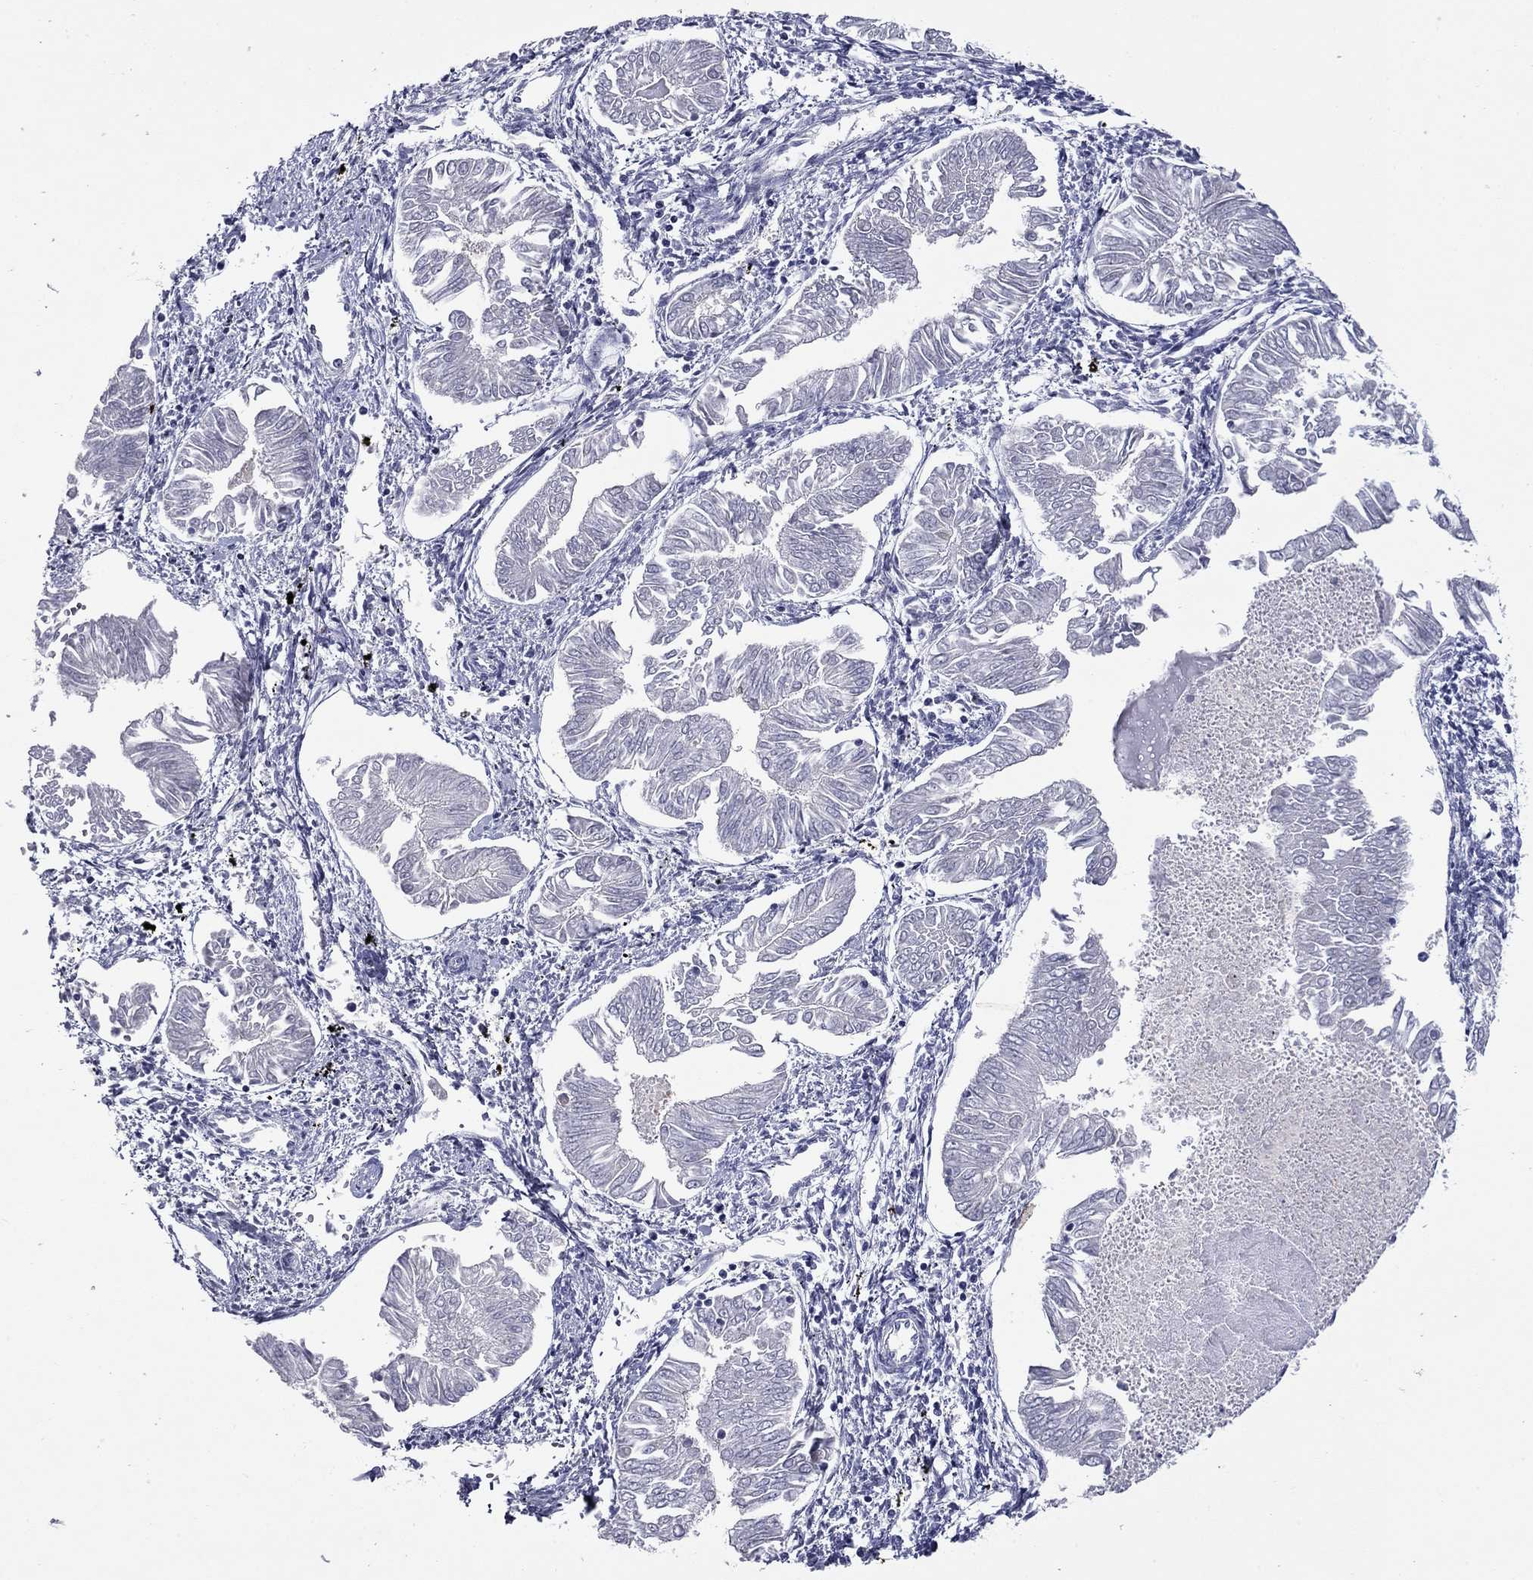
{"staining": {"intensity": "negative", "quantity": "none", "location": "none"}, "tissue": "endometrial cancer", "cell_type": "Tumor cells", "image_type": "cancer", "snomed": [{"axis": "morphology", "description": "Adenocarcinoma, NOS"}, {"axis": "topography", "description": "Endometrium"}], "caption": "A micrograph of endometrial adenocarcinoma stained for a protein displays no brown staining in tumor cells.", "gene": "CFAP119", "patient": {"sex": "female", "age": 53}}